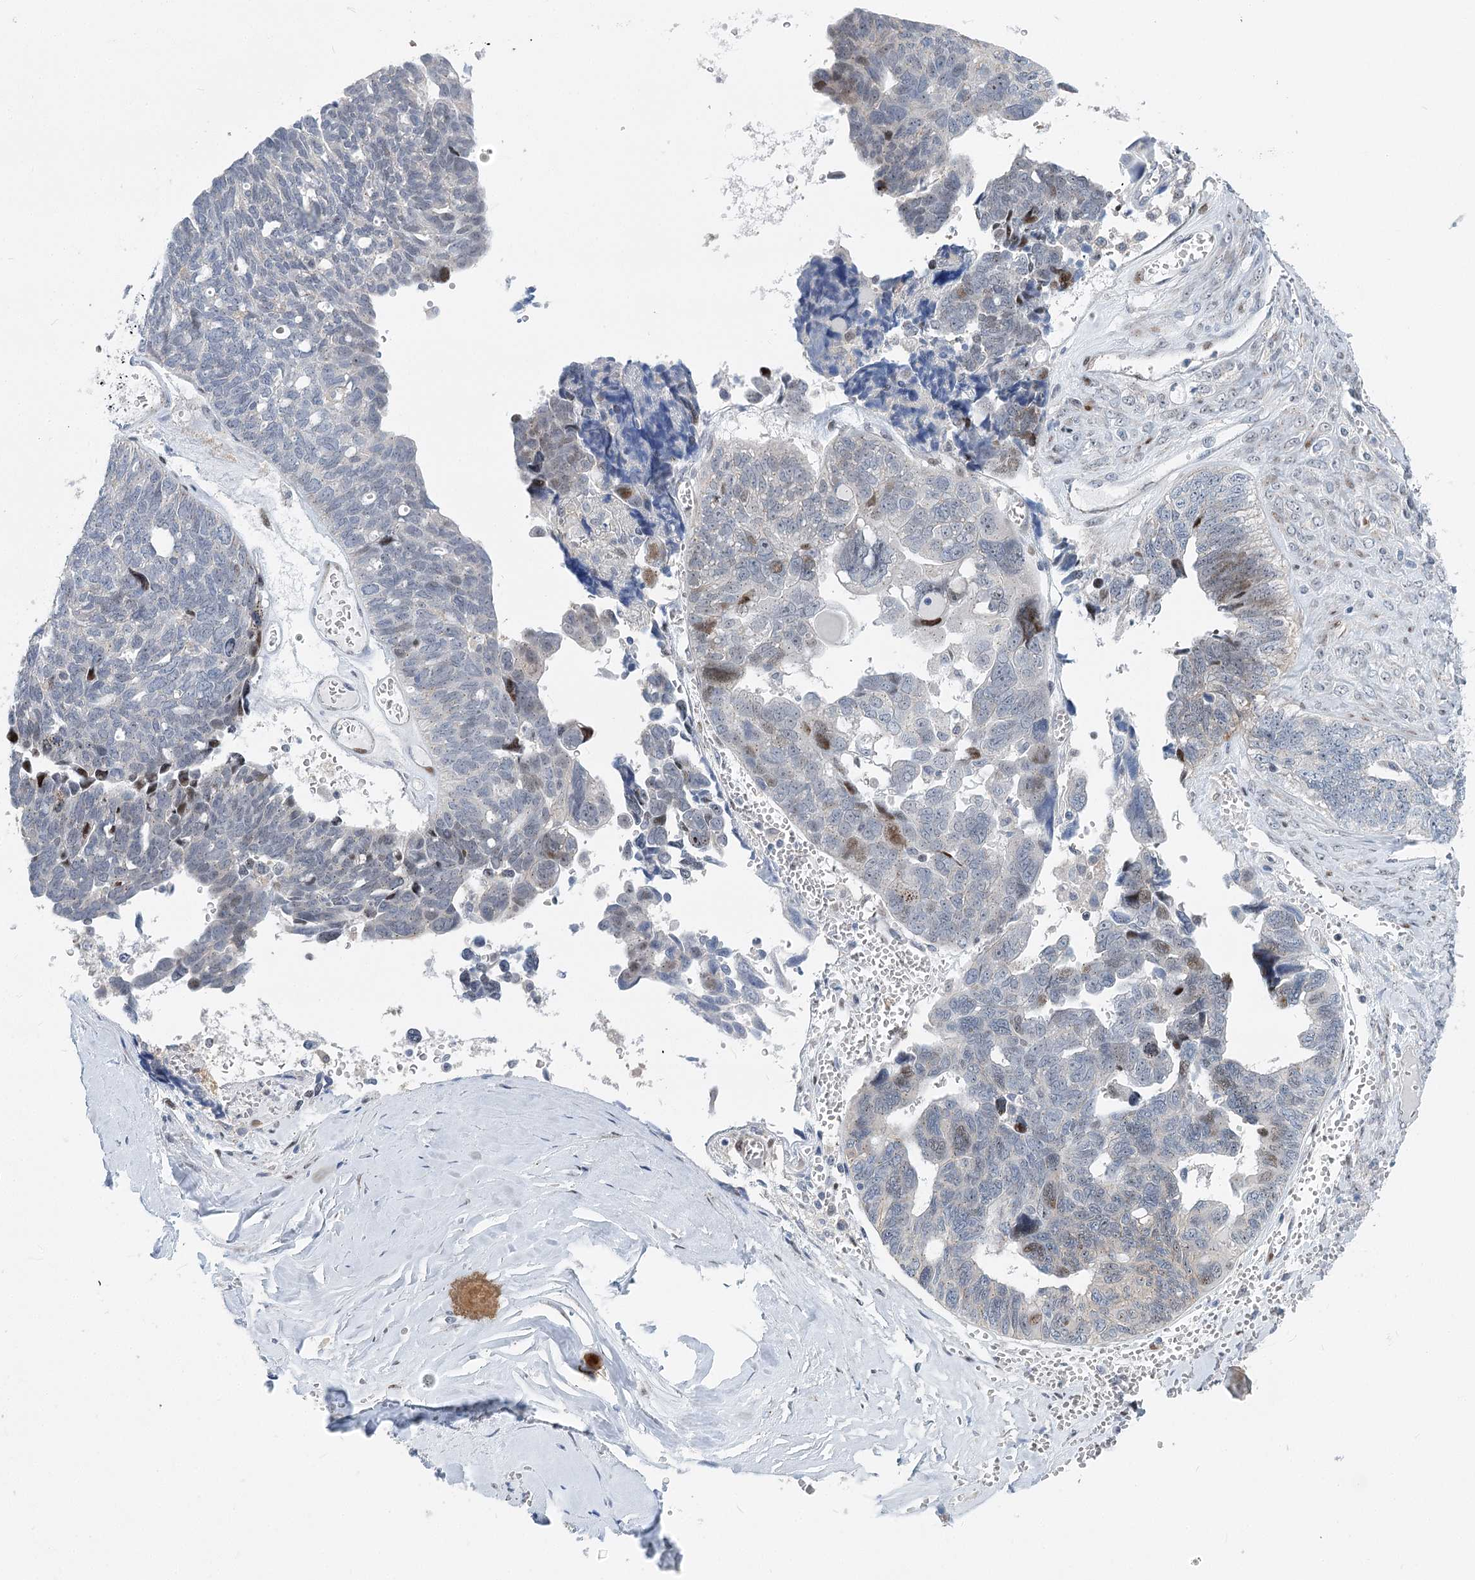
{"staining": {"intensity": "weak", "quantity": "<25%", "location": "nuclear"}, "tissue": "ovarian cancer", "cell_type": "Tumor cells", "image_type": "cancer", "snomed": [{"axis": "morphology", "description": "Cystadenocarcinoma, serous, NOS"}, {"axis": "topography", "description": "Ovary"}], "caption": "DAB immunohistochemical staining of human ovarian cancer shows no significant expression in tumor cells.", "gene": "CAMTA1", "patient": {"sex": "female", "age": 79}}